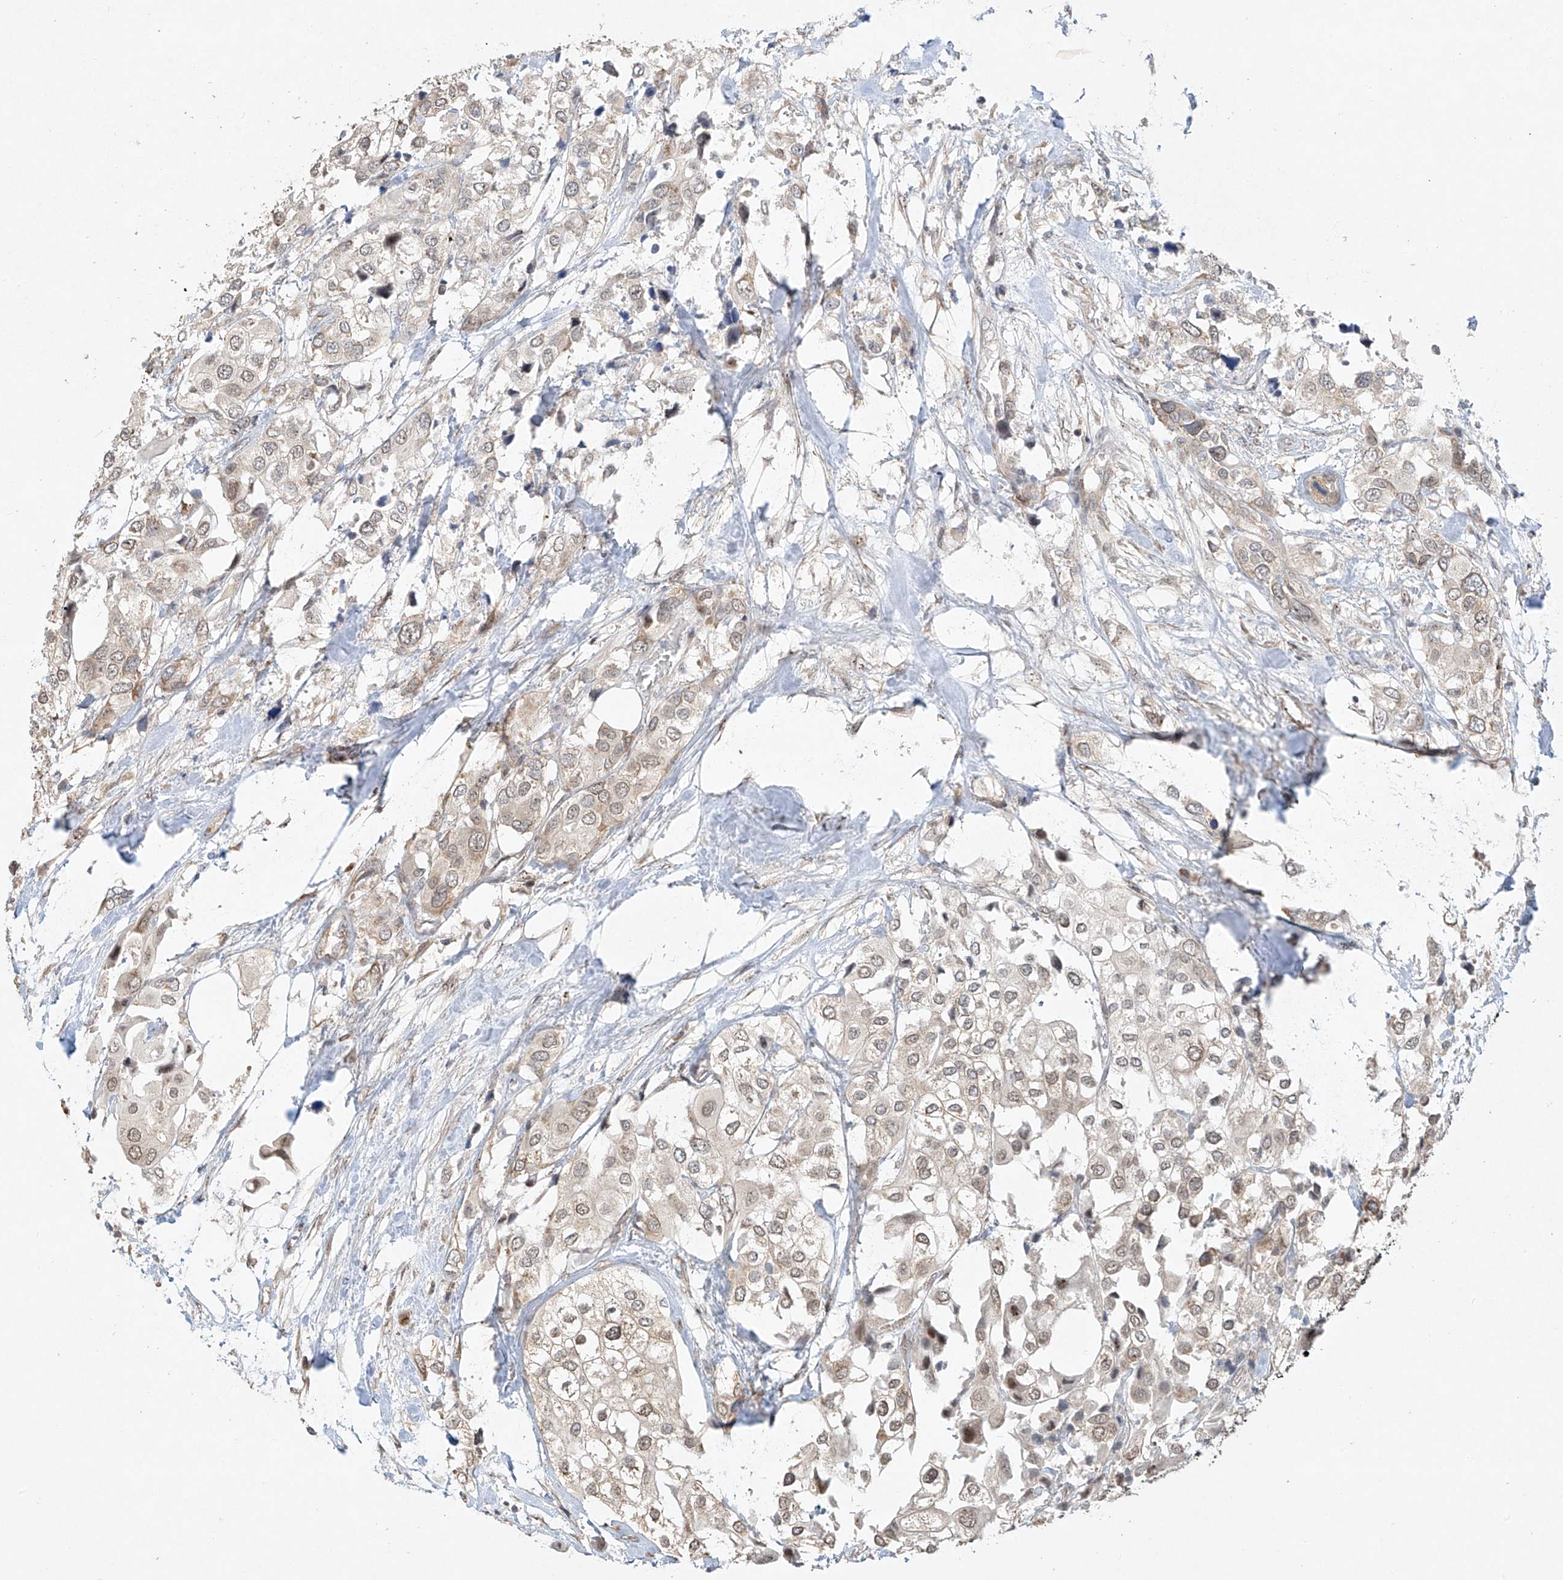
{"staining": {"intensity": "weak", "quantity": "25%-75%", "location": "cytoplasmic/membranous"}, "tissue": "urothelial cancer", "cell_type": "Tumor cells", "image_type": "cancer", "snomed": [{"axis": "morphology", "description": "Urothelial carcinoma, High grade"}, {"axis": "topography", "description": "Urinary bladder"}], "caption": "Immunohistochemical staining of urothelial cancer exhibits weak cytoplasmic/membranous protein staining in about 25%-75% of tumor cells.", "gene": "TASP1", "patient": {"sex": "male", "age": 64}}